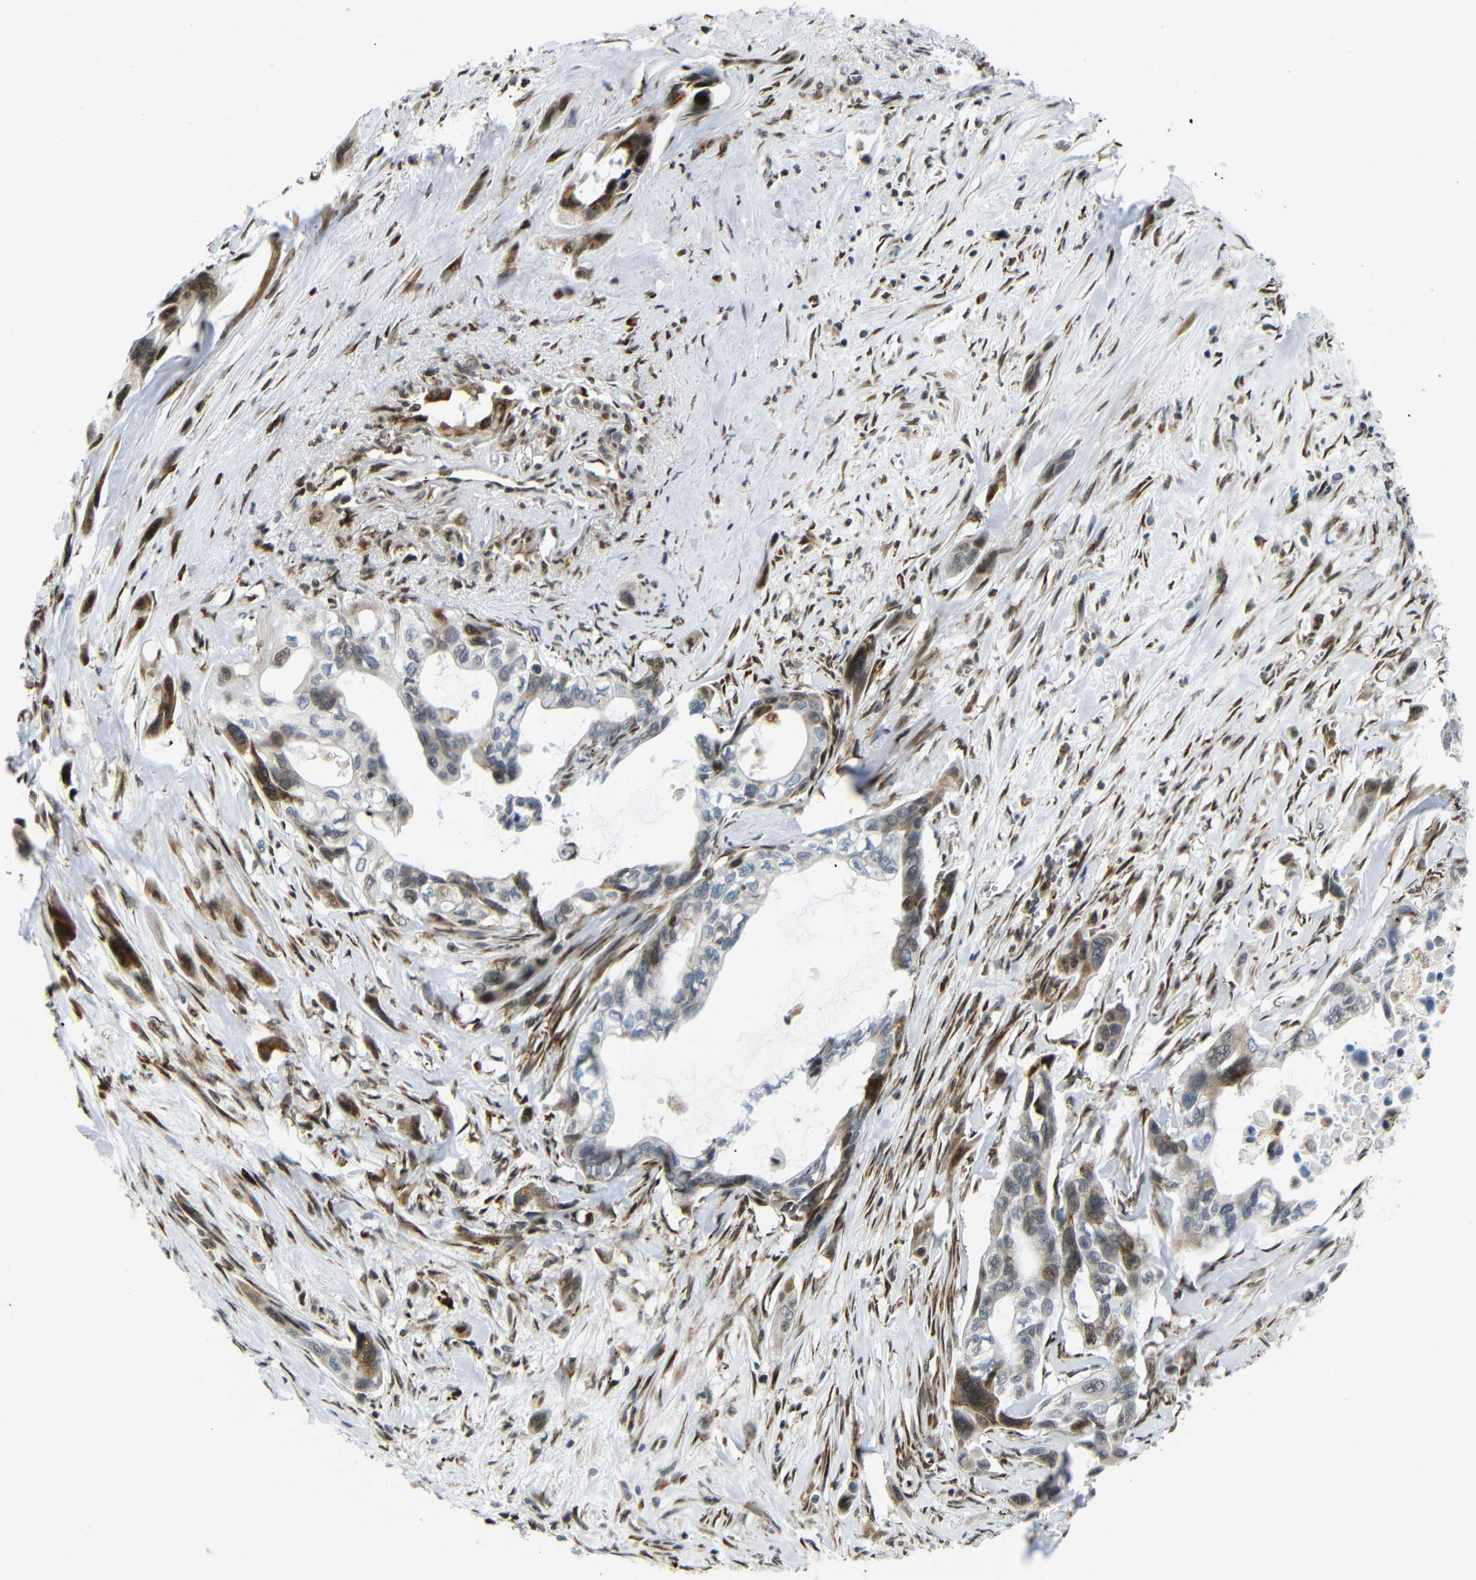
{"staining": {"intensity": "weak", "quantity": "25%-75%", "location": "cytoplasmic/membranous,nuclear"}, "tissue": "pancreatic cancer", "cell_type": "Tumor cells", "image_type": "cancer", "snomed": [{"axis": "morphology", "description": "Adenocarcinoma, NOS"}, {"axis": "topography", "description": "Pancreas"}], "caption": "Approximately 25%-75% of tumor cells in human pancreatic cancer display weak cytoplasmic/membranous and nuclear protein positivity as visualized by brown immunohistochemical staining.", "gene": "SPCS2", "patient": {"sex": "male", "age": 73}}